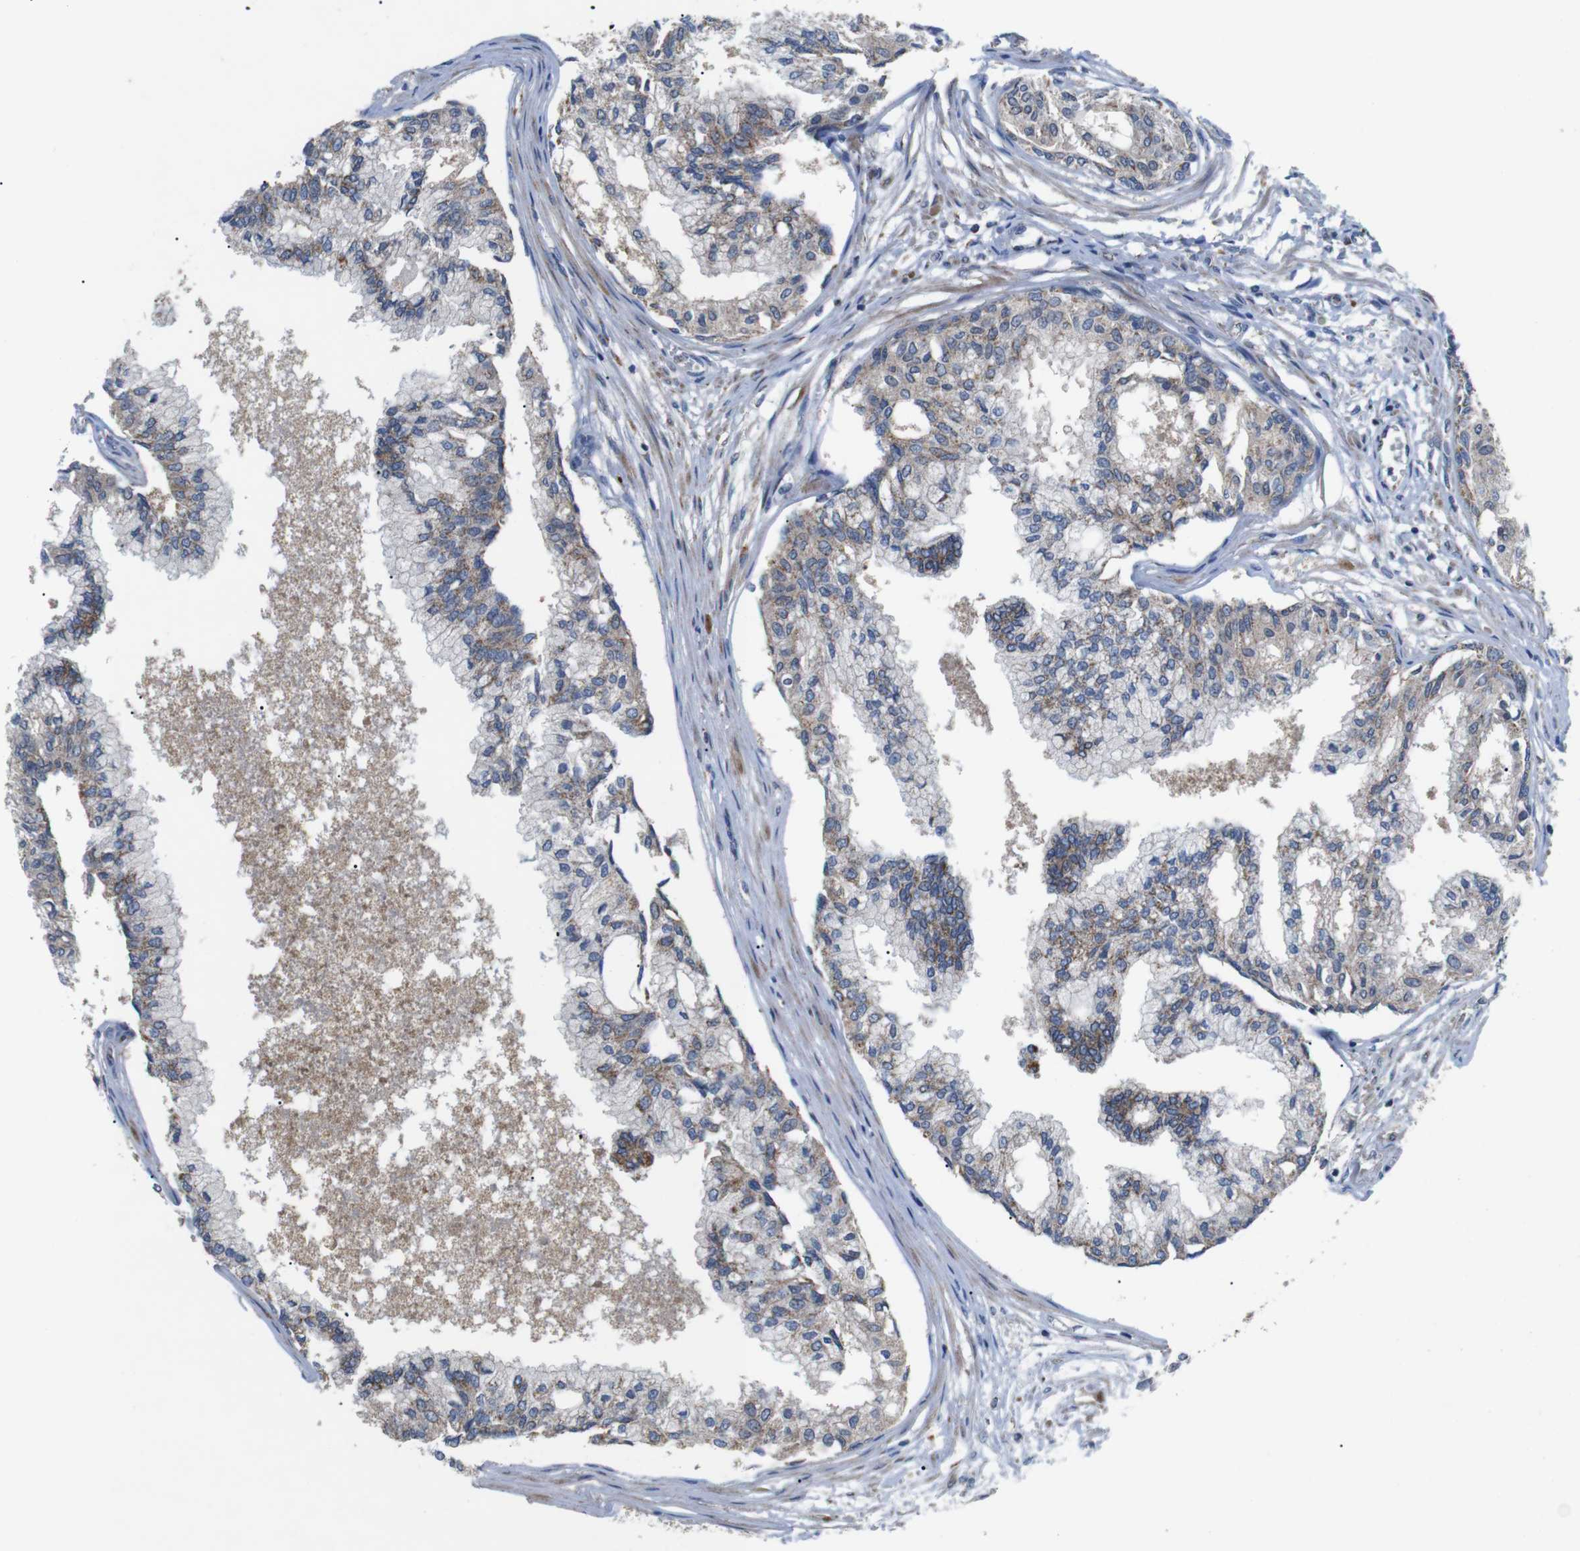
{"staining": {"intensity": "moderate", "quantity": ">75%", "location": "cytoplasmic/membranous"}, "tissue": "prostate", "cell_type": "Glandular cells", "image_type": "normal", "snomed": [{"axis": "morphology", "description": "Normal tissue, NOS"}, {"axis": "topography", "description": "Prostate"}, {"axis": "topography", "description": "Seminal veicle"}], "caption": "Prostate stained with a brown dye displays moderate cytoplasmic/membranous positive staining in about >75% of glandular cells.", "gene": "F2RL1", "patient": {"sex": "male", "age": 60}}